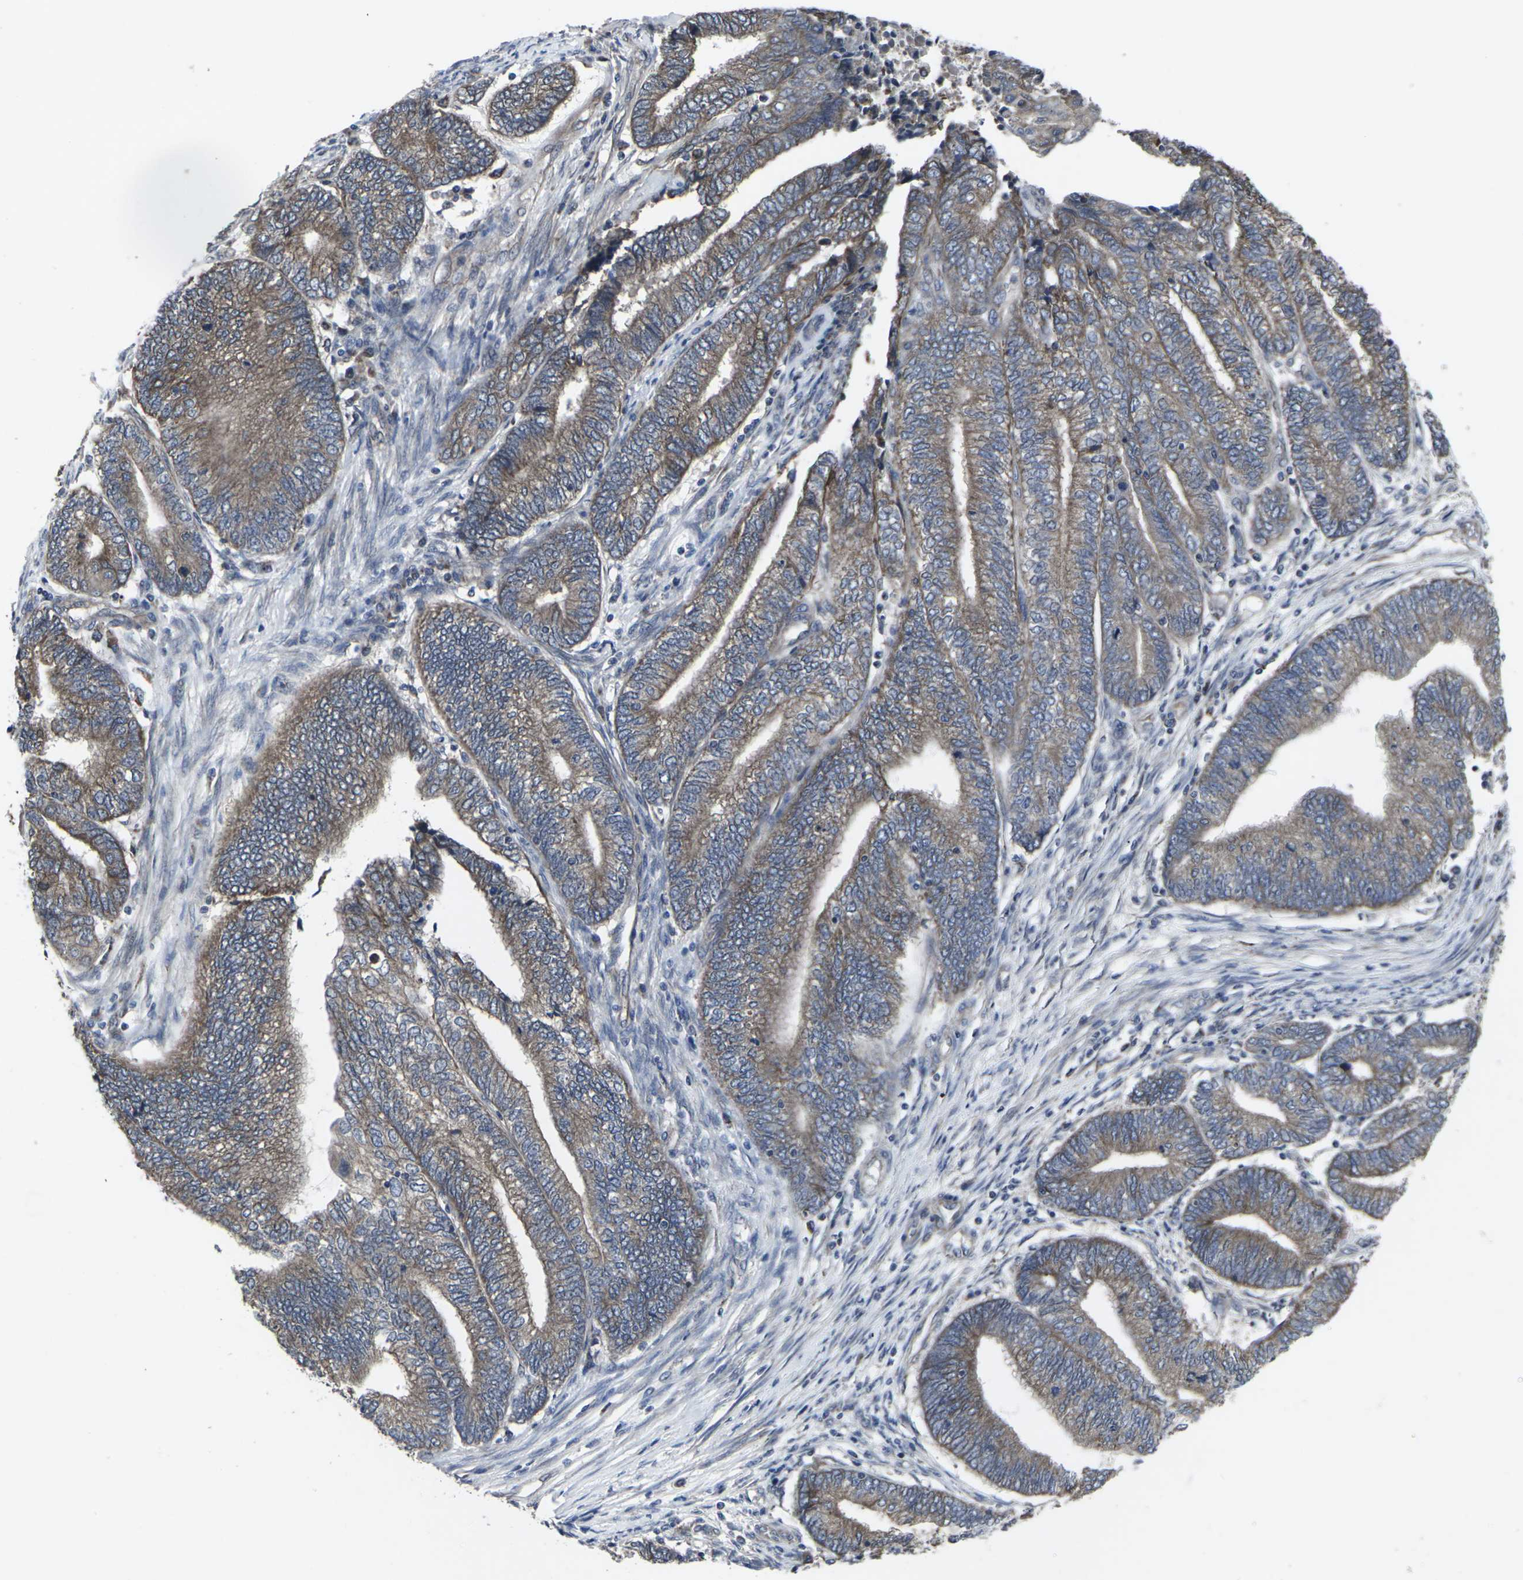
{"staining": {"intensity": "moderate", "quantity": ">75%", "location": "cytoplasmic/membranous"}, "tissue": "endometrial cancer", "cell_type": "Tumor cells", "image_type": "cancer", "snomed": [{"axis": "morphology", "description": "Adenocarcinoma, NOS"}, {"axis": "topography", "description": "Uterus"}, {"axis": "topography", "description": "Endometrium"}], "caption": "A micrograph showing moderate cytoplasmic/membranous staining in about >75% of tumor cells in endometrial cancer, as visualized by brown immunohistochemical staining.", "gene": "MAPKAPK2", "patient": {"sex": "female", "age": 70}}